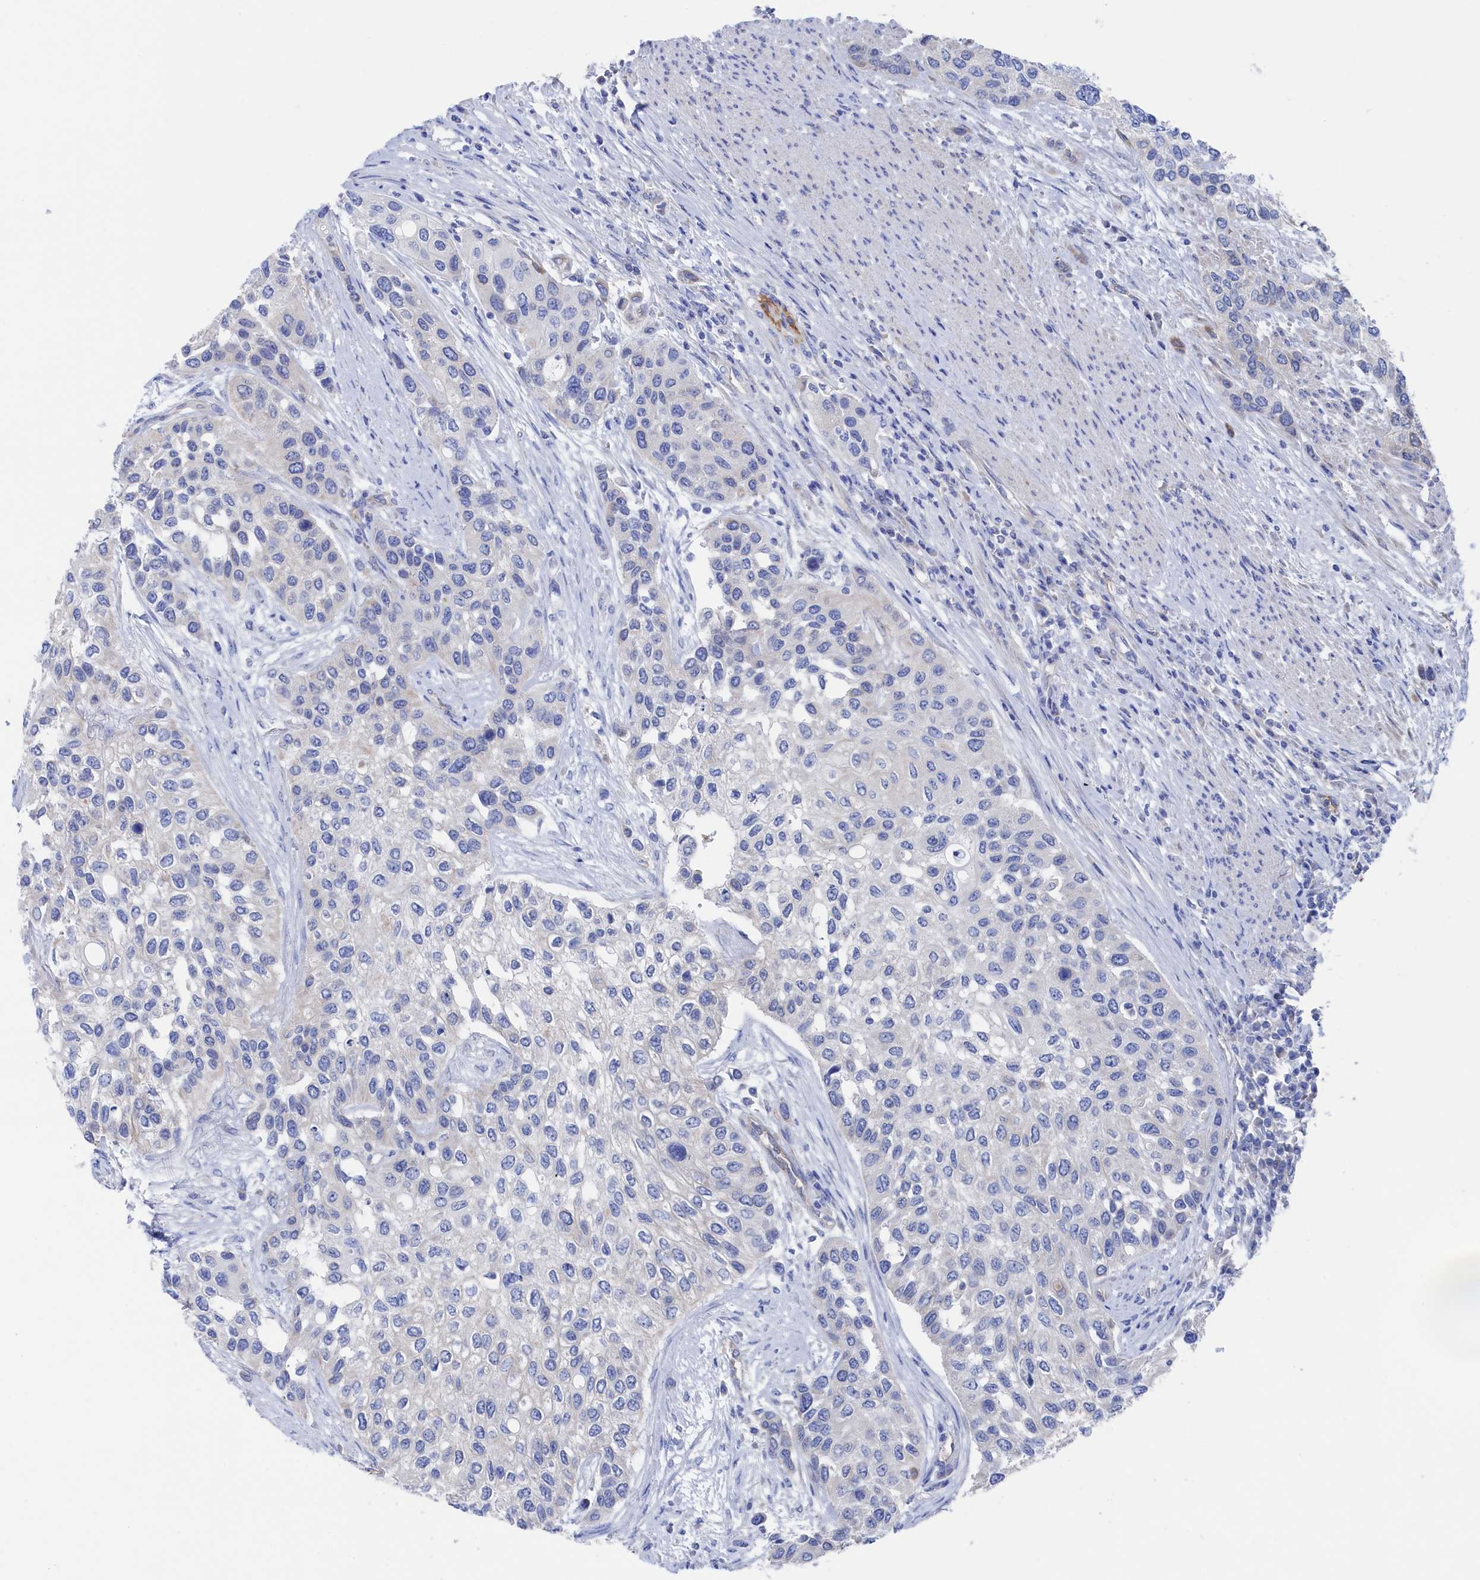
{"staining": {"intensity": "negative", "quantity": "none", "location": "none"}, "tissue": "urothelial cancer", "cell_type": "Tumor cells", "image_type": "cancer", "snomed": [{"axis": "morphology", "description": "Normal tissue, NOS"}, {"axis": "morphology", "description": "Urothelial carcinoma, High grade"}, {"axis": "topography", "description": "Vascular tissue"}, {"axis": "topography", "description": "Urinary bladder"}], "caption": "A histopathology image of urothelial cancer stained for a protein displays no brown staining in tumor cells.", "gene": "TMOD2", "patient": {"sex": "female", "age": 56}}